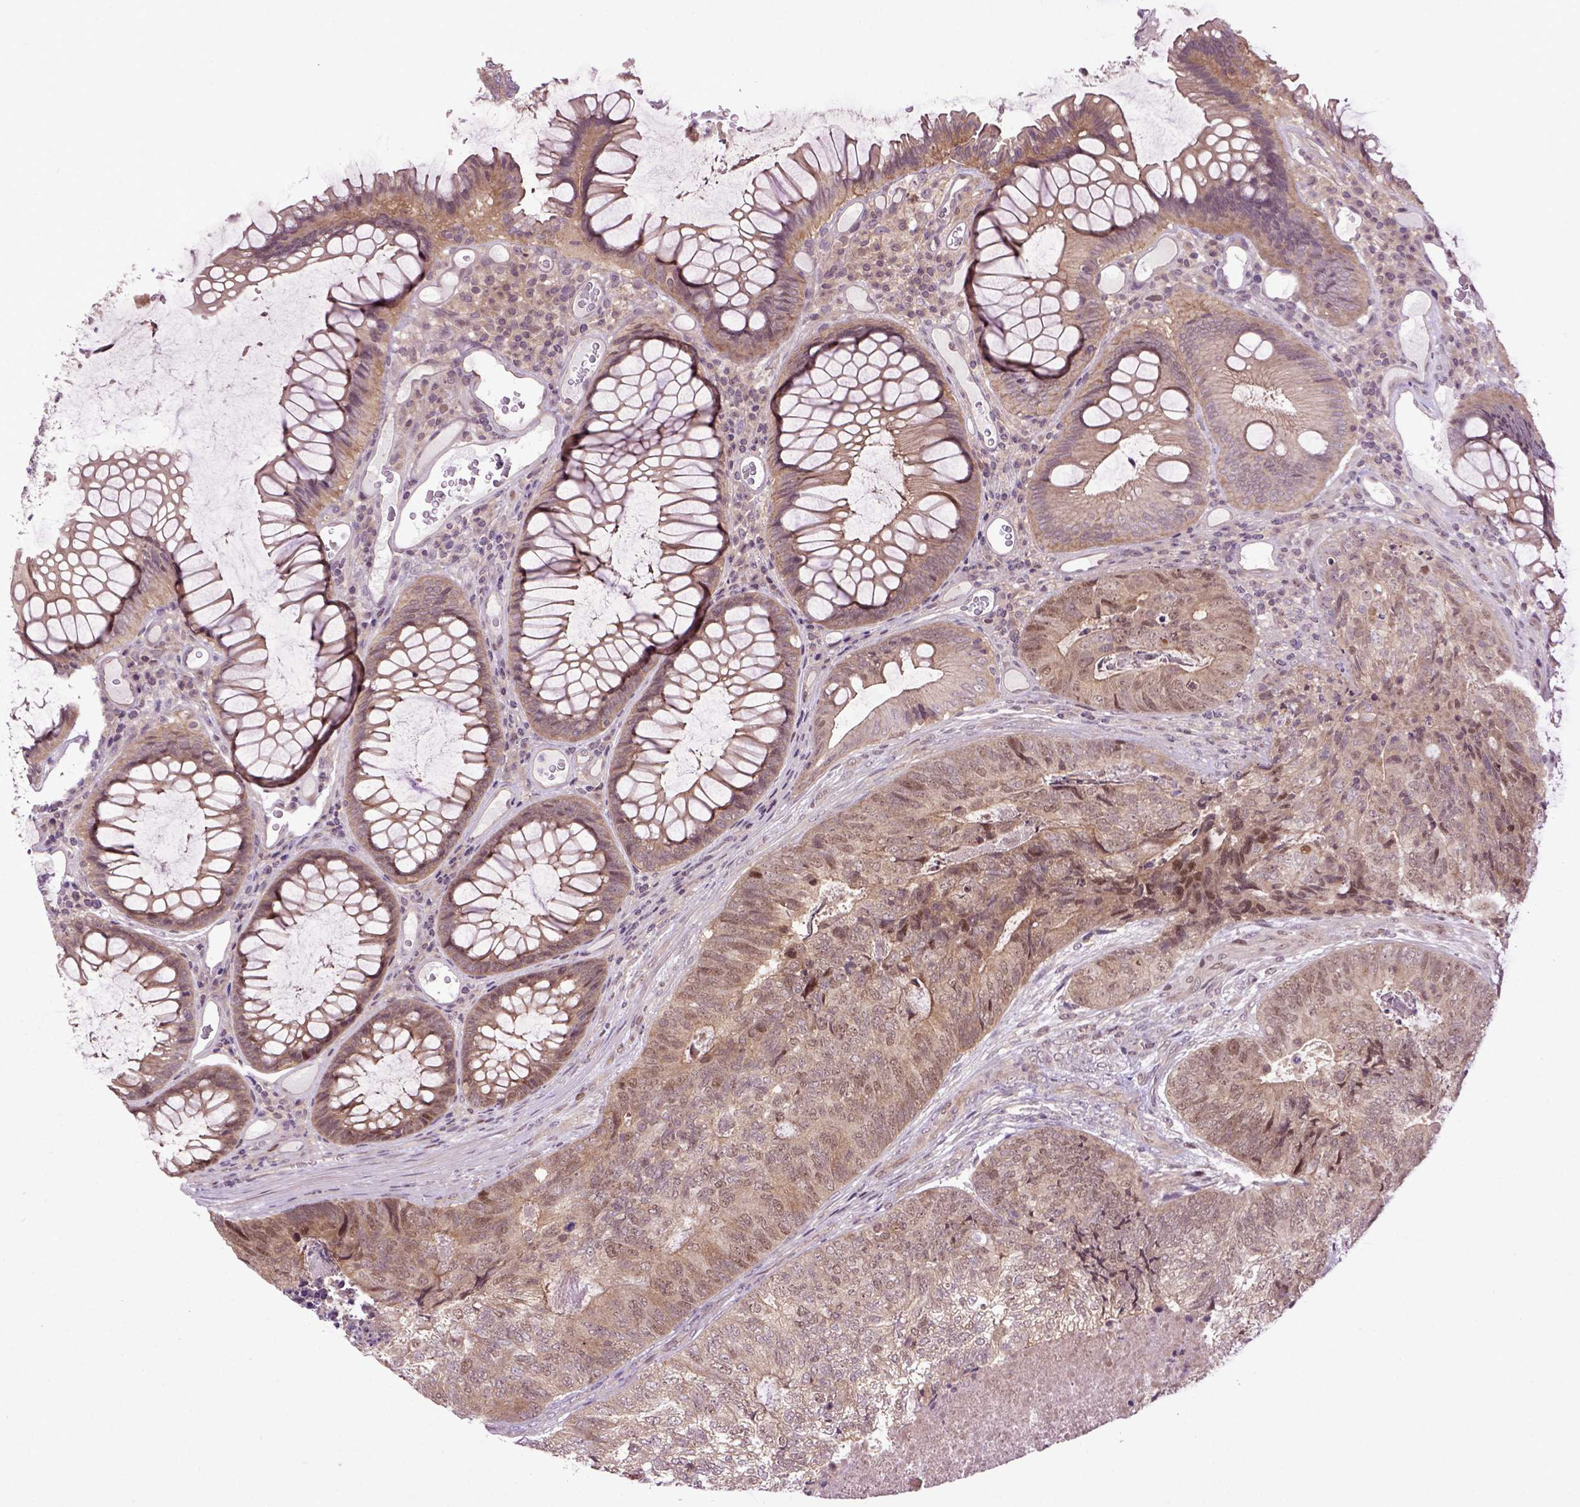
{"staining": {"intensity": "moderate", "quantity": ">75%", "location": "cytoplasmic/membranous,nuclear"}, "tissue": "colorectal cancer", "cell_type": "Tumor cells", "image_type": "cancer", "snomed": [{"axis": "morphology", "description": "Adenocarcinoma, NOS"}, {"axis": "topography", "description": "Colon"}], "caption": "High-magnification brightfield microscopy of colorectal cancer stained with DAB (brown) and counterstained with hematoxylin (blue). tumor cells exhibit moderate cytoplasmic/membranous and nuclear staining is appreciated in about>75% of cells. (Brightfield microscopy of DAB IHC at high magnification).", "gene": "WDR48", "patient": {"sex": "female", "age": 67}}